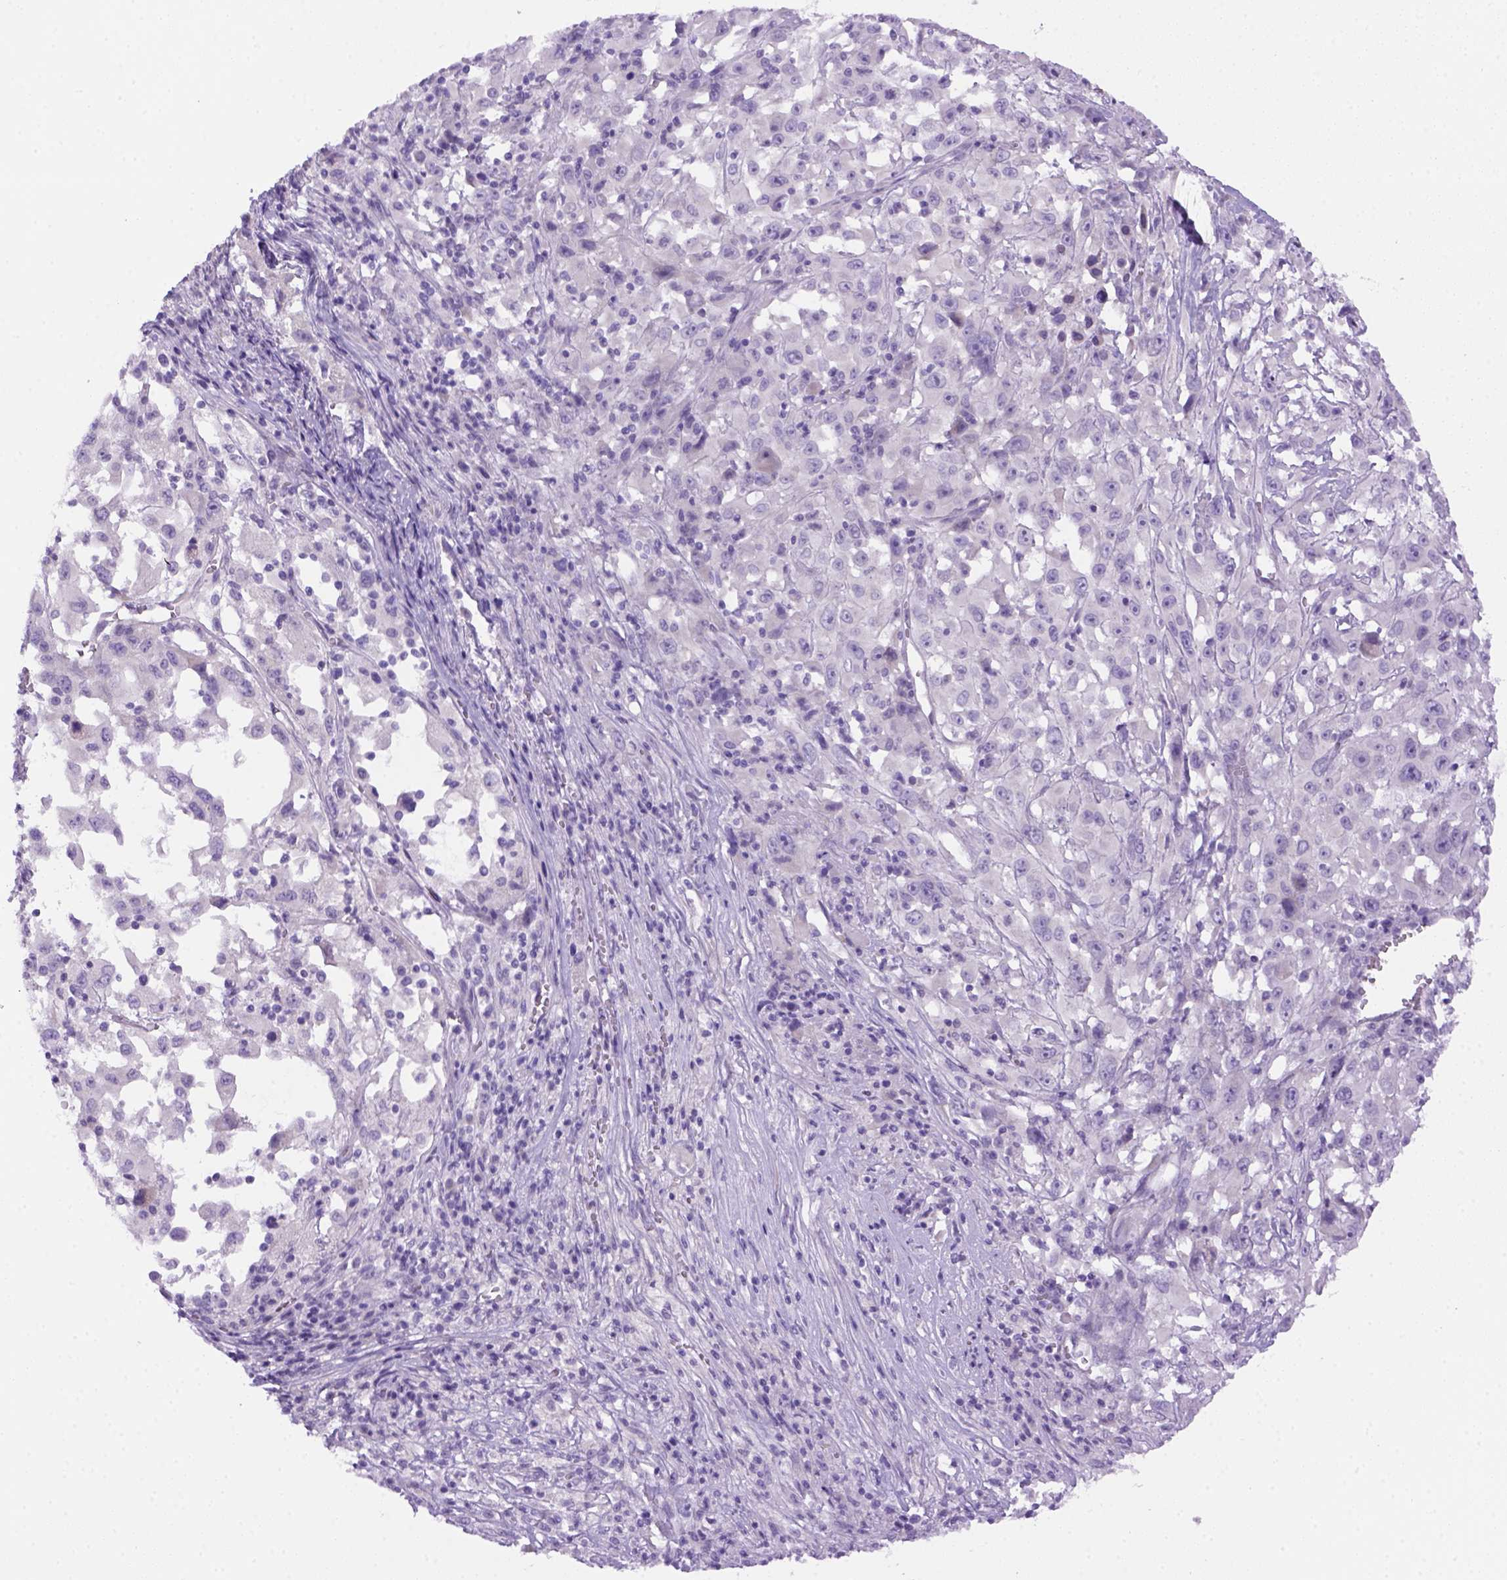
{"staining": {"intensity": "negative", "quantity": "none", "location": "none"}, "tissue": "melanoma", "cell_type": "Tumor cells", "image_type": "cancer", "snomed": [{"axis": "morphology", "description": "Malignant melanoma, Metastatic site"}, {"axis": "topography", "description": "Soft tissue"}], "caption": "Melanoma was stained to show a protein in brown. There is no significant expression in tumor cells.", "gene": "DNAH11", "patient": {"sex": "male", "age": 50}}